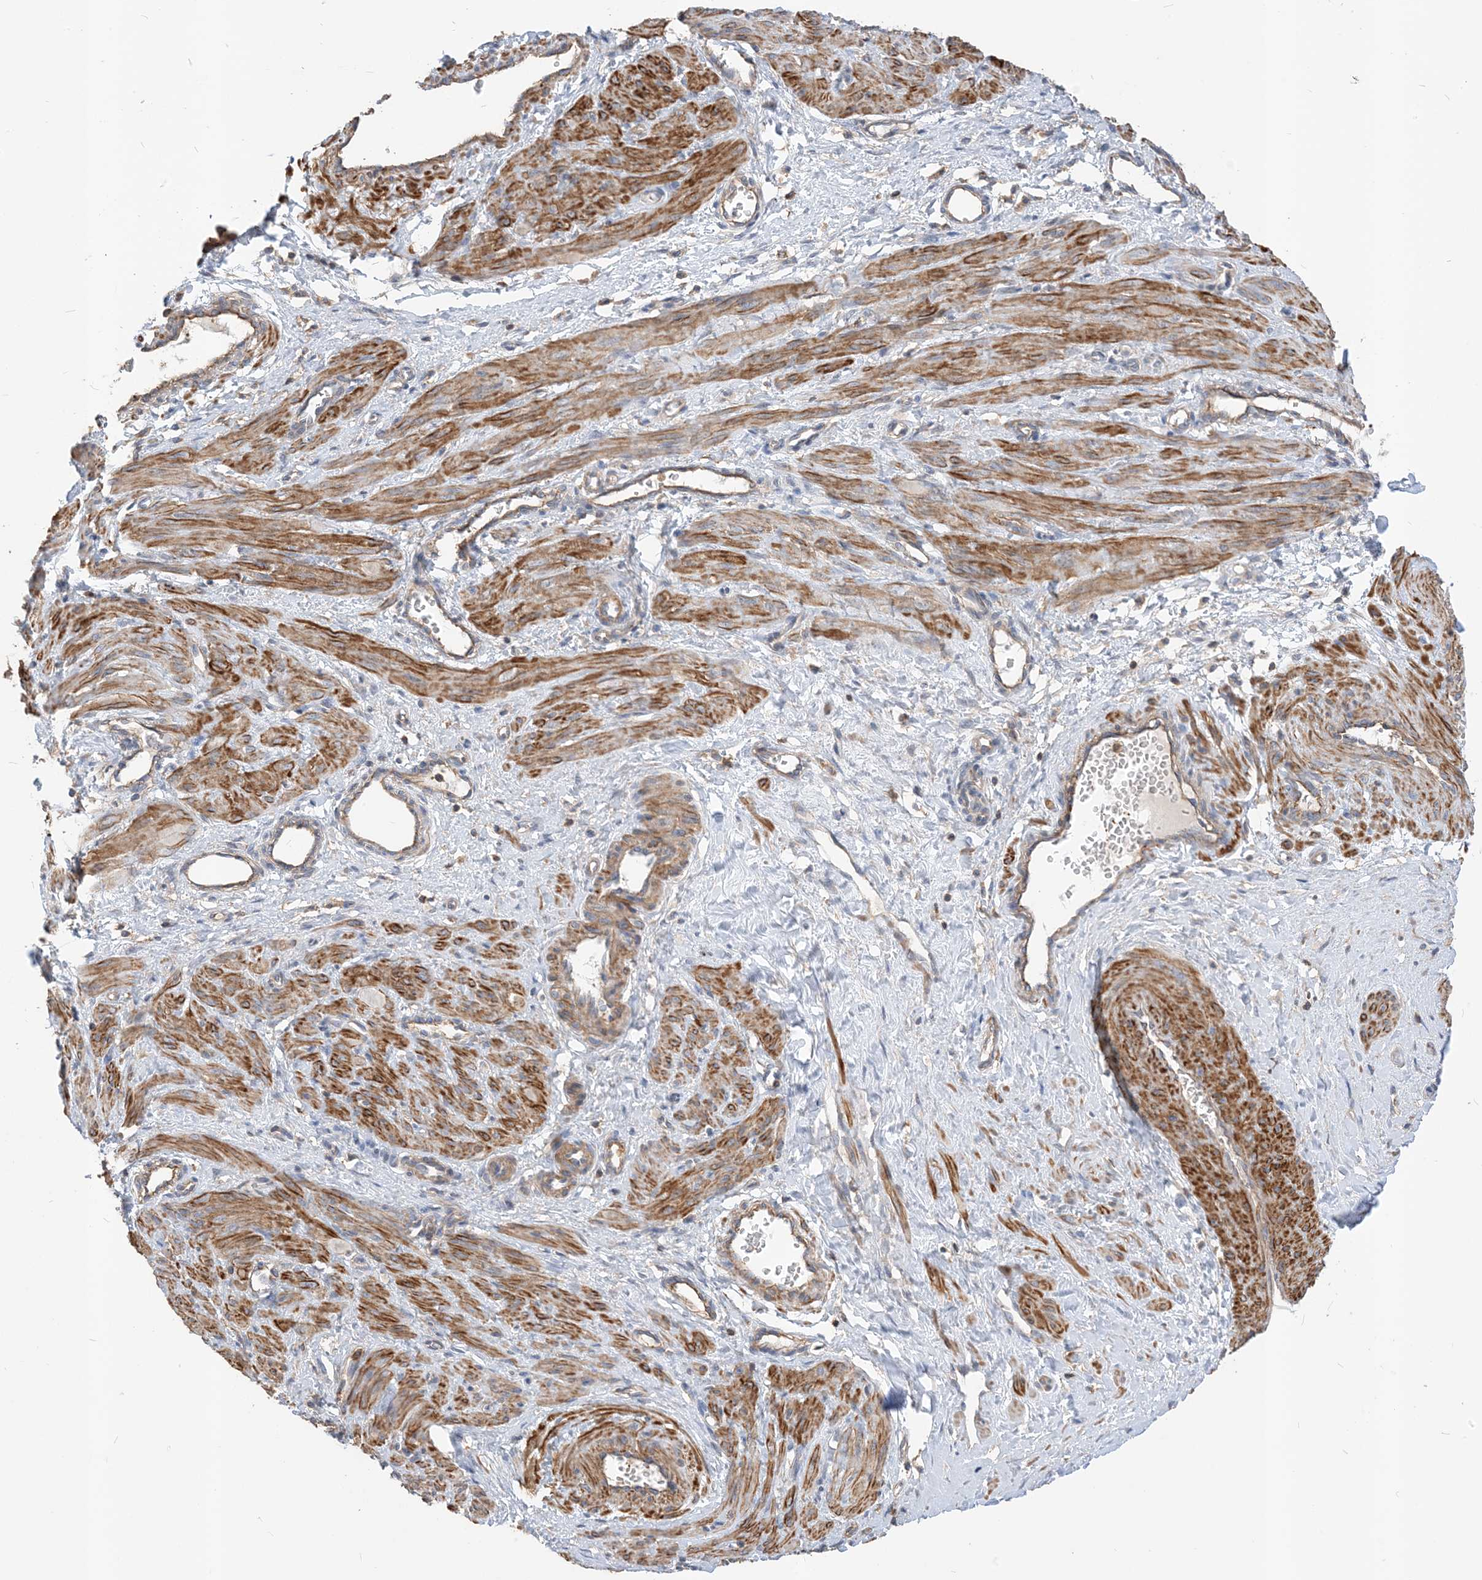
{"staining": {"intensity": "strong", "quantity": ">75%", "location": "cytoplasmic/membranous"}, "tissue": "smooth muscle", "cell_type": "Smooth muscle cells", "image_type": "normal", "snomed": [{"axis": "morphology", "description": "Normal tissue, NOS"}, {"axis": "topography", "description": "Endometrium"}], "caption": "IHC histopathology image of benign smooth muscle stained for a protein (brown), which displays high levels of strong cytoplasmic/membranous positivity in approximately >75% of smooth muscle cells.", "gene": "PARVG", "patient": {"sex": "female", "age": 33}}